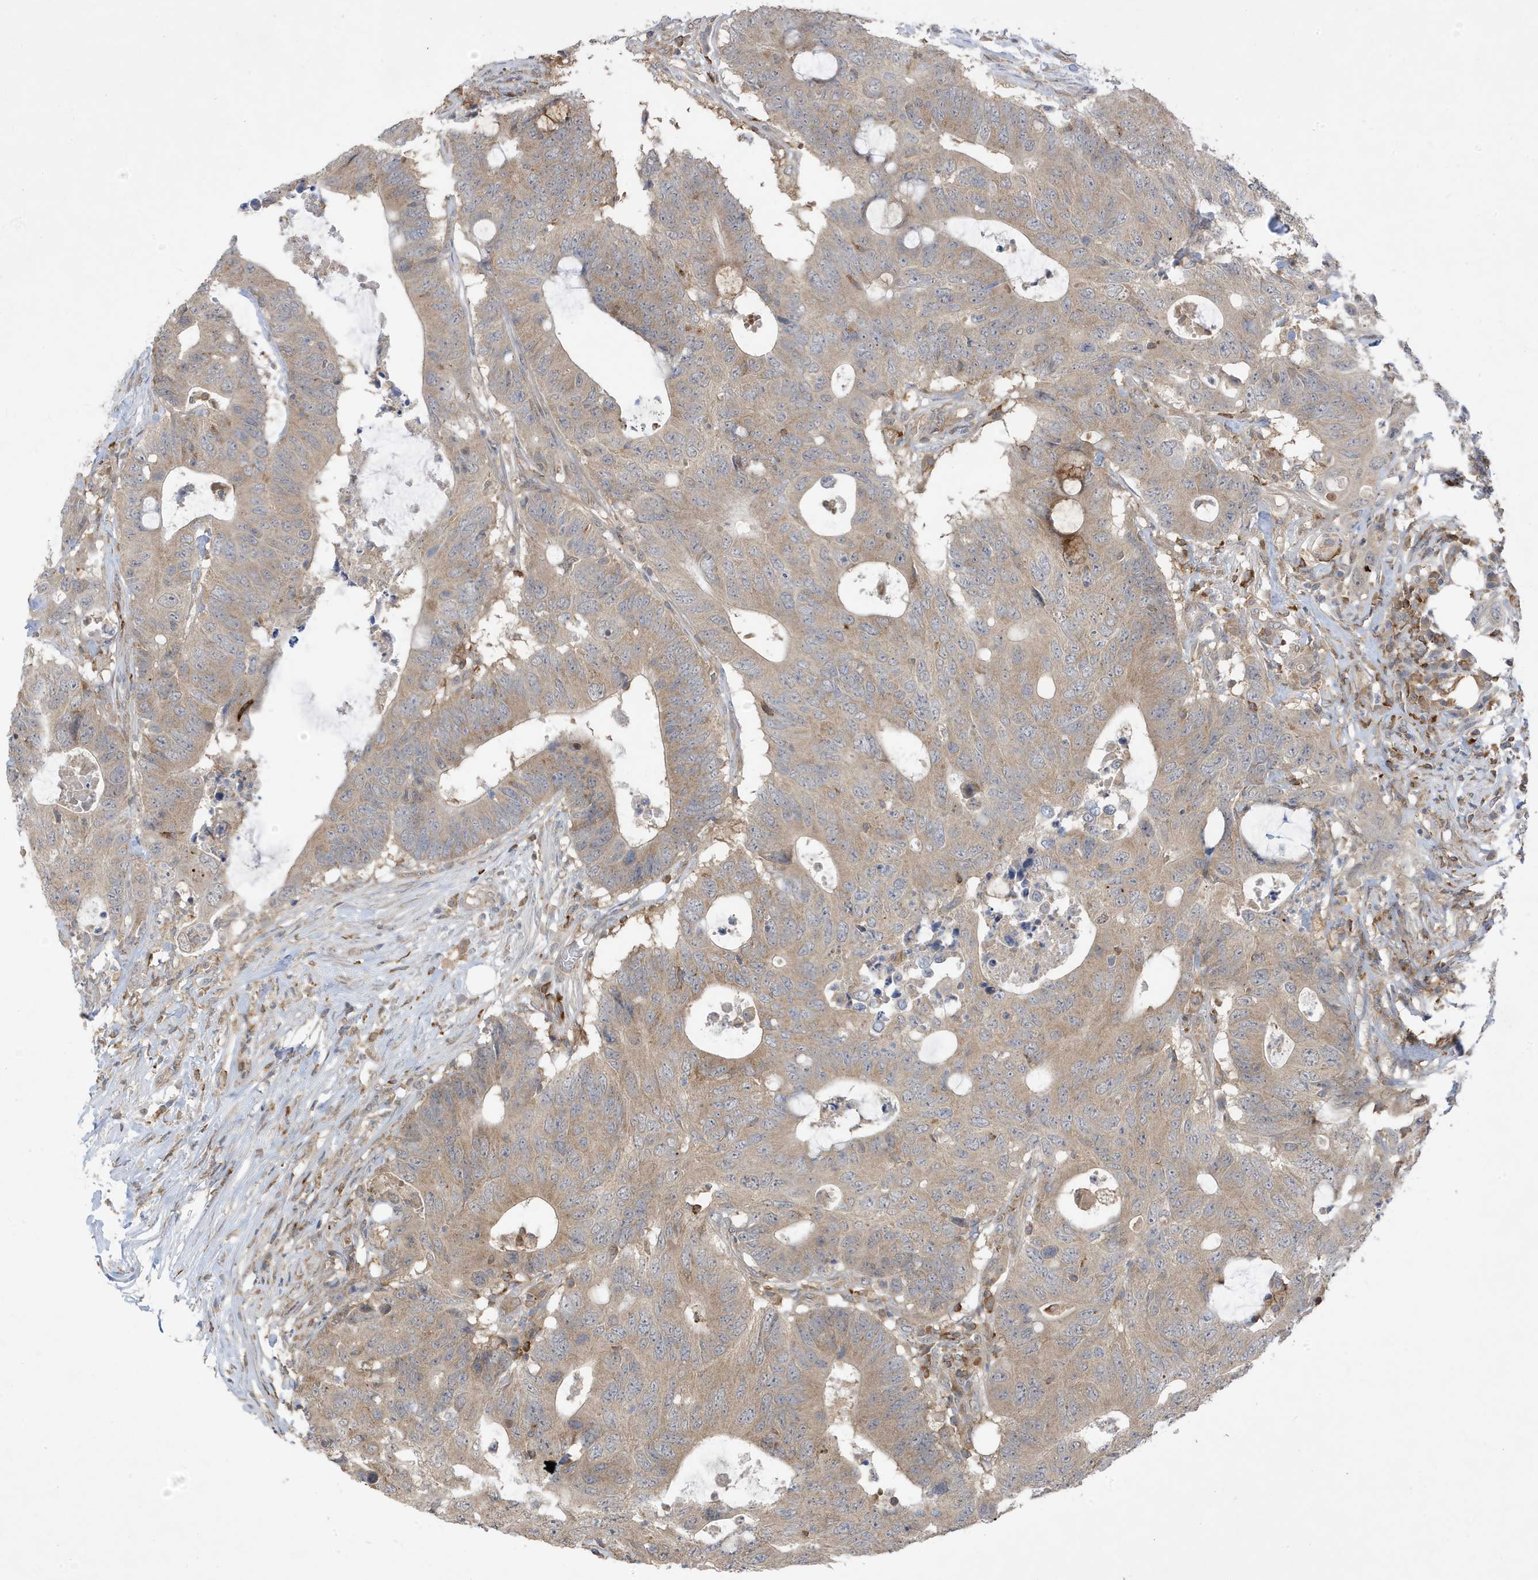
{"staining": {"intensity": "weak", "quantity": "25%-75%", "location": "cytoplasmic/membranous"}, "tissue": "colorectal cancer", "cell_type": "Tumor cells", "image_type": "cancer", "snomed": [{"axis": "morphology", "description": "Adenocarcinoma, NOS"}, {"axis": "topography", "description": "Colon"}], "caption": "Colorectal cancer (adenocarcinoma) stained with a brown dye displays weak cytoplasmic/membranous positive positivity in about 25%-75% of tumor cells.", "gene": "PHACTR2", "patient": {"sex": "male", "age": 71}}